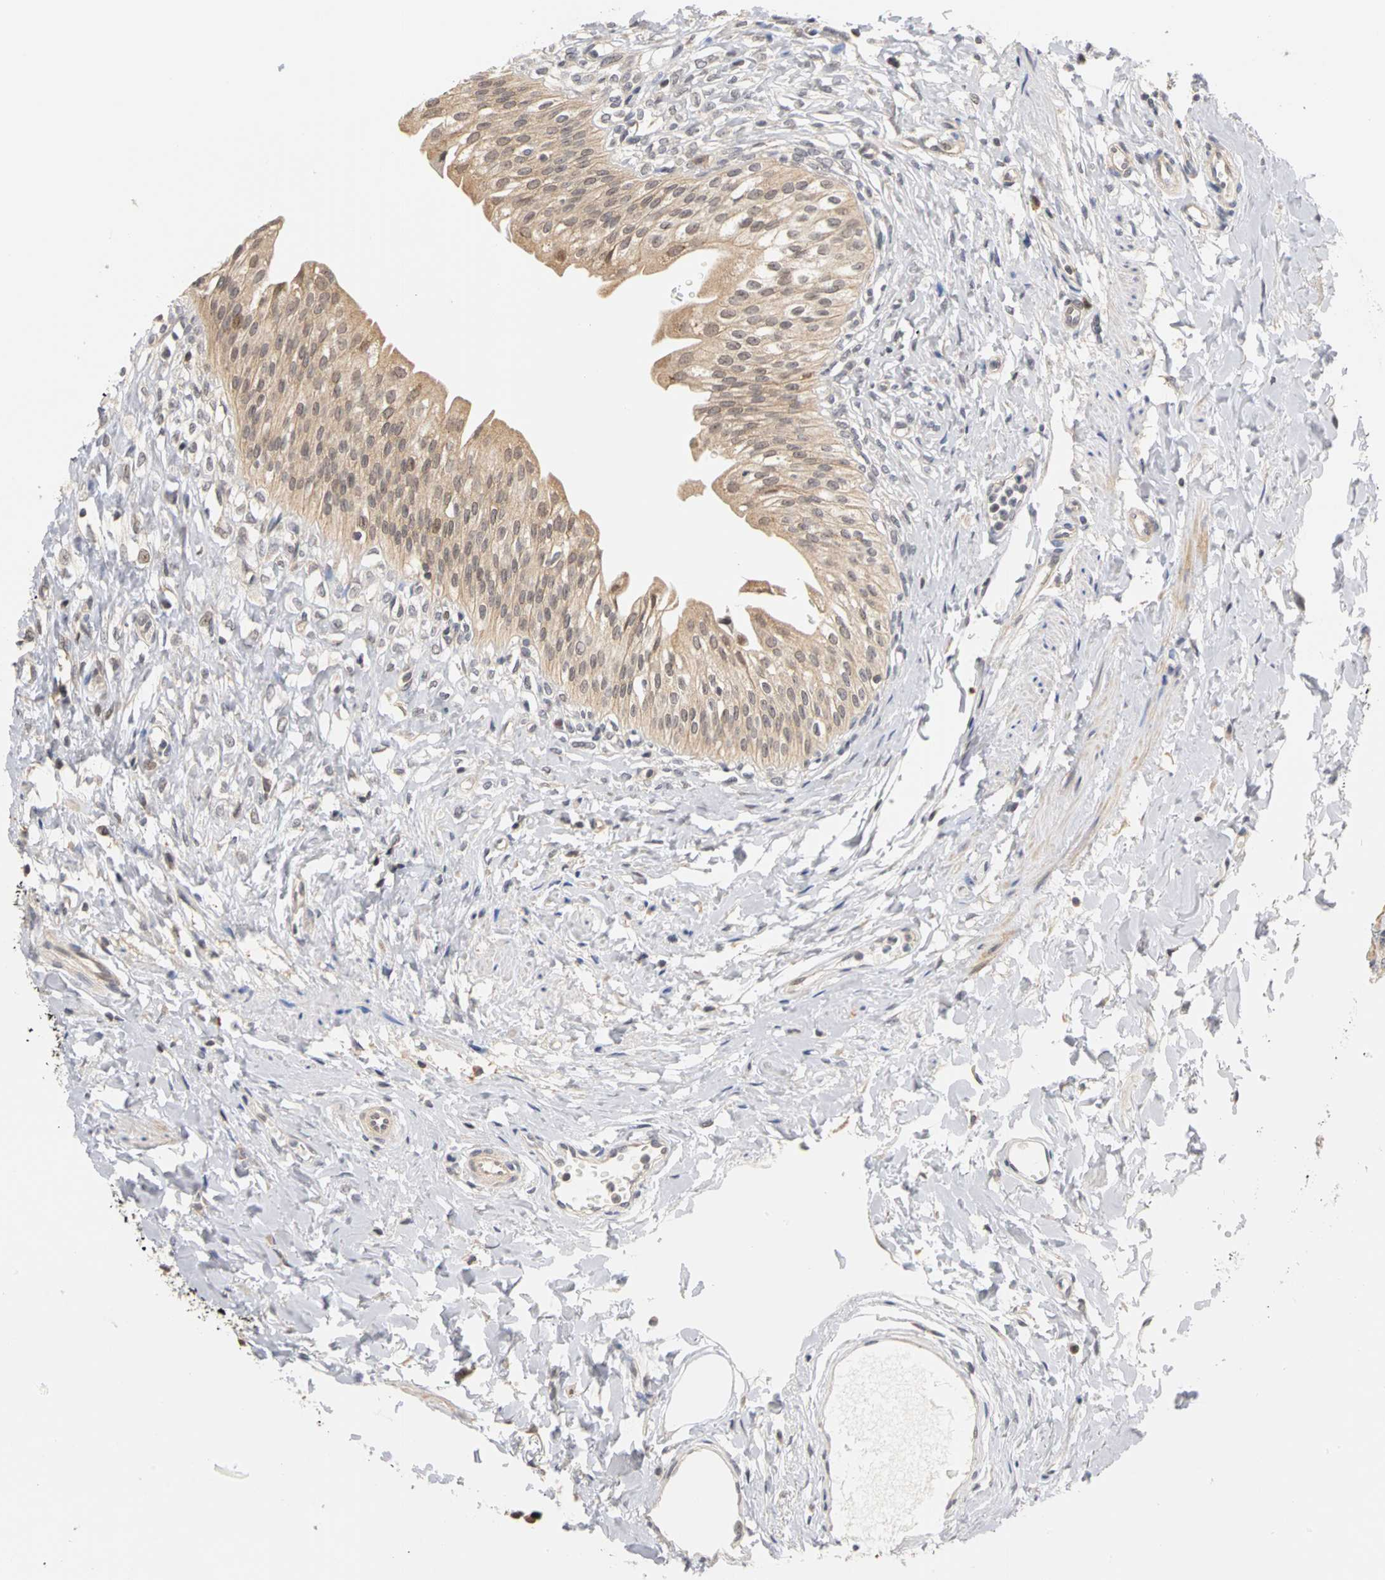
{"staining": {"intensity": "moderate", "quantity": ">75%", "location": "cytoplasmic/membranous,nuclear"}, "tissue": "urinary bladder", "cell_type": "Urothelial cells", "image_type": "normal", "snomed": [{"axis": "morphology", "description": "Normal tissue, NOS"}, {"axis": "topography", "description": "Urinary bladder"}], "caption": "This is a micrograph of immunohistochemistry staining of unremarkable urinary bladder, which shows moderate staining in the cytoplasmic/membranous,nuclear of urothelial cells.", "gene": "UBE2M", "patient": {"sex": "female", "age": 80}}